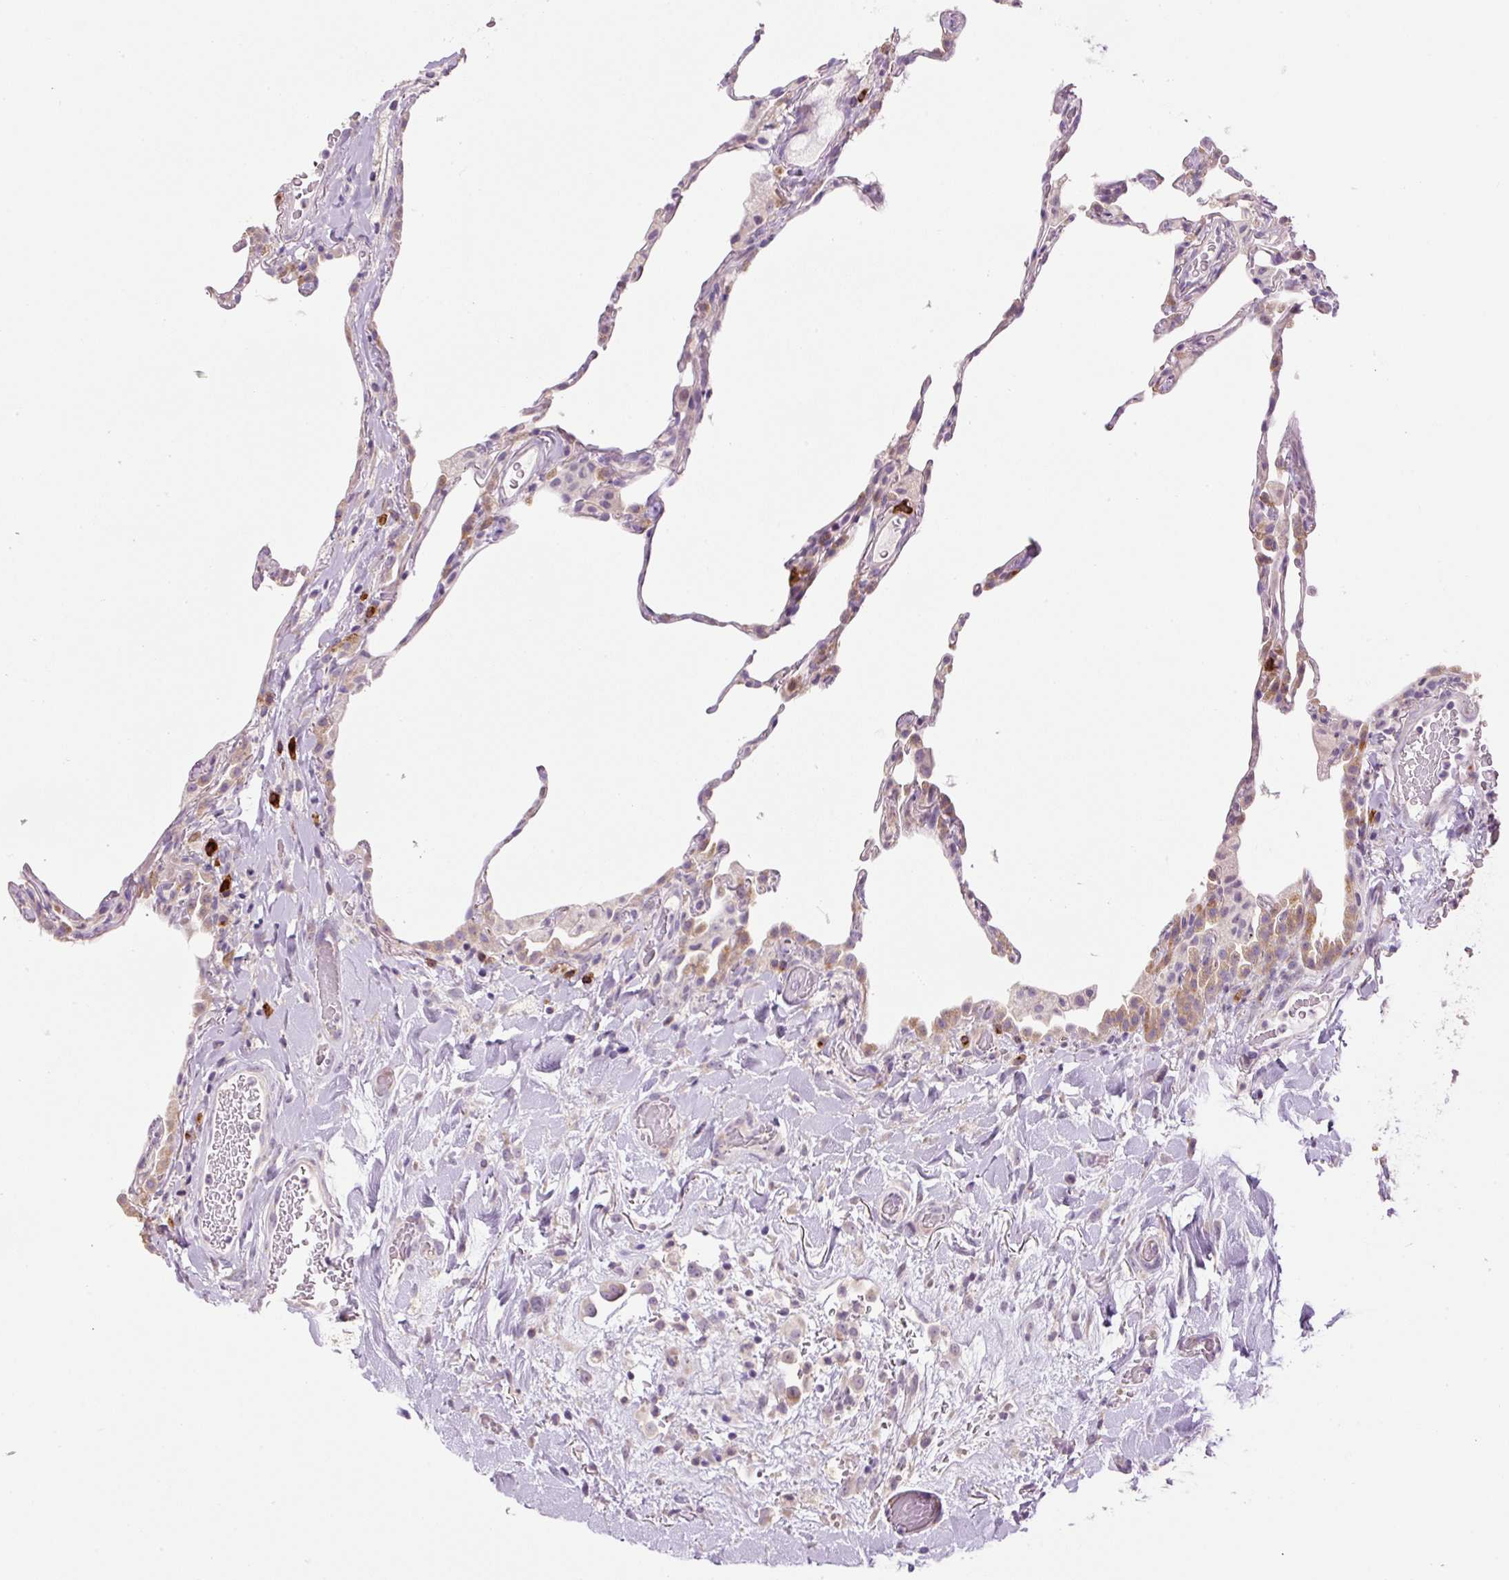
{"staining": {"intensity": "moderate", "quantity": "<25%", "location": "cytoplasmic/membranous"}, "tissue": "lung", "cell_type": "Alveolar cells", "image_type": "normal", "snomed": [{"axis": "morphology", "description": "Normal tissue, NOS"}, {"axis": "topography", "description": "Lung"}], "caption": "IHC (DAB) staining of benign lung exhibits moderate cytoplasmic/membranous protein positivity in about <25% of alveolar cells. The protein is shown in brown color, while the nuclei are stained blue.", "gene": "HAX1", "patient": {"sex": "female", "age": 57}}